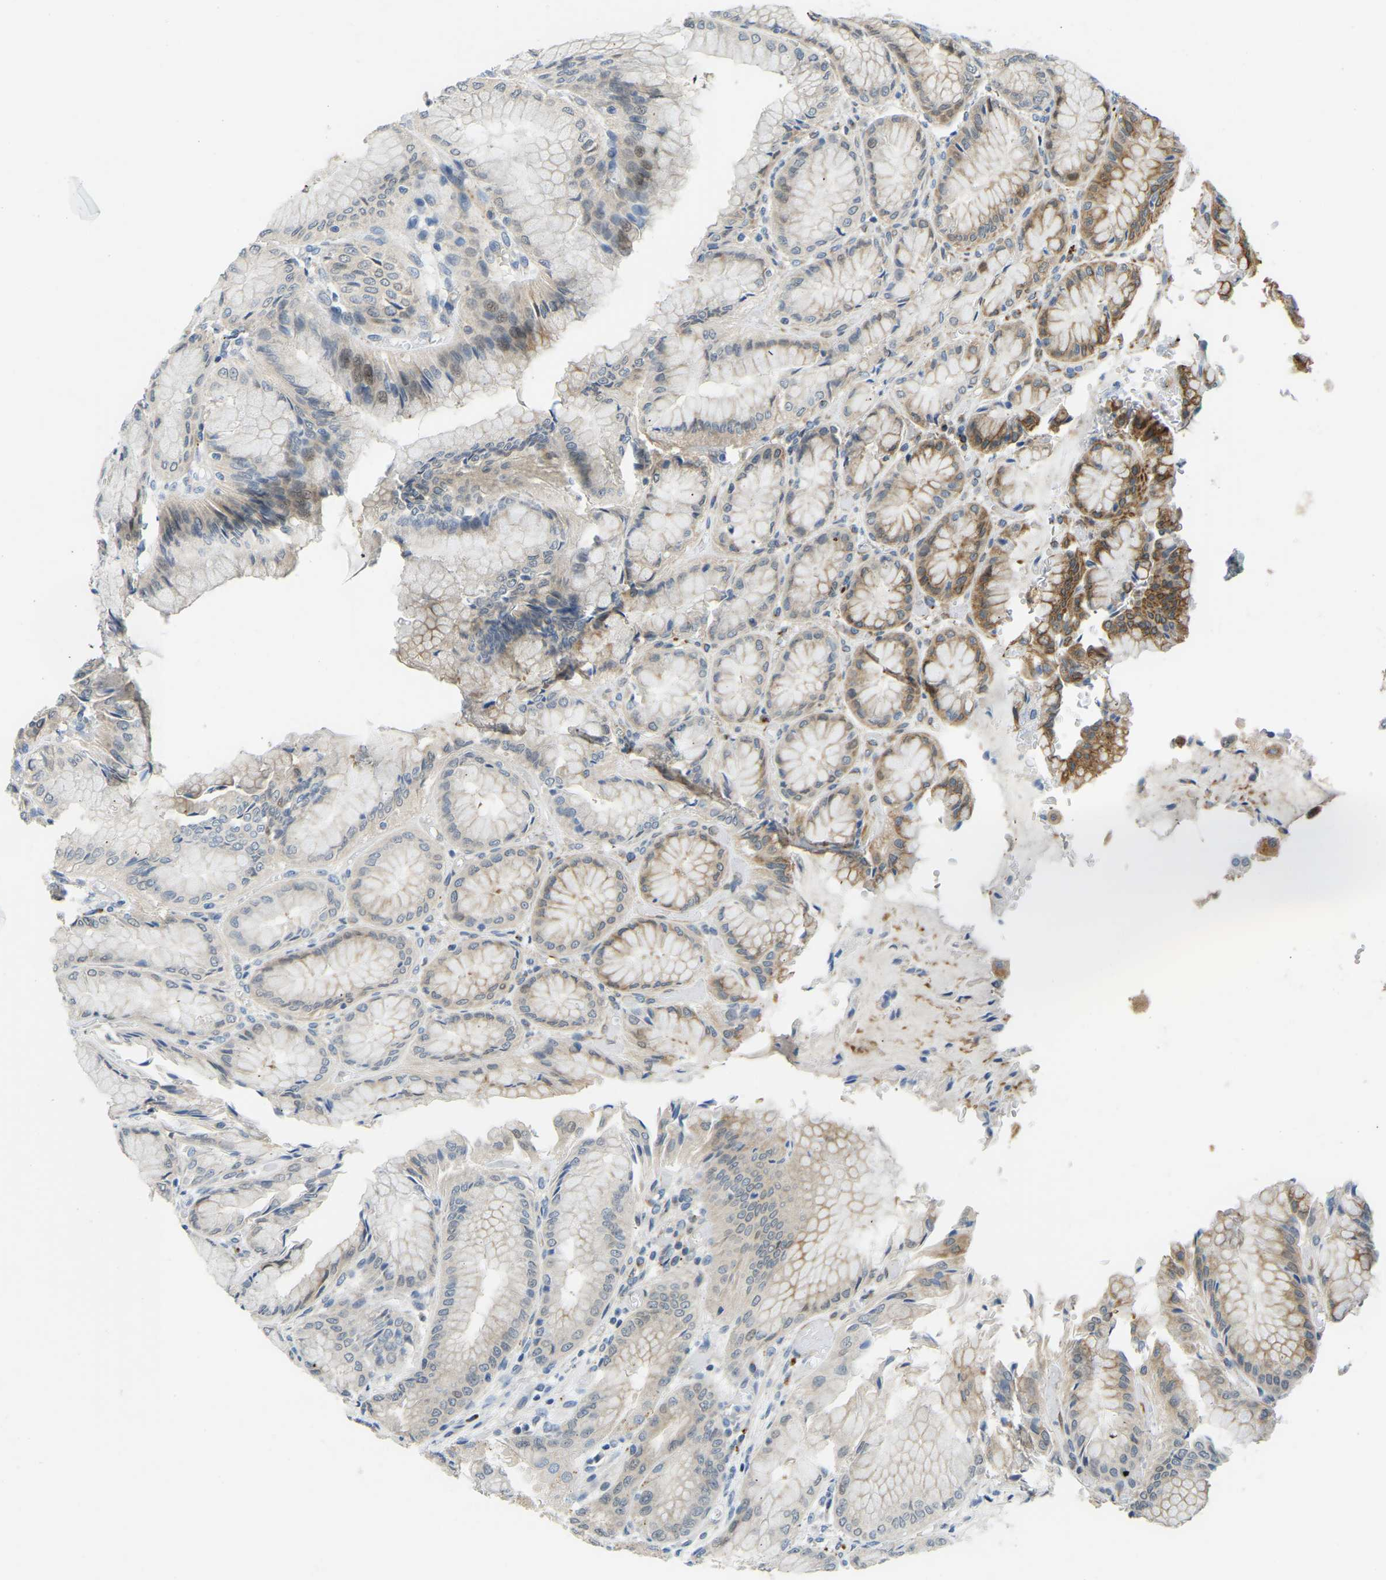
{"staining": {"intensity": "moderate", "quantity": "<25%", "location": "cytoplasmic/membranous"}, "tissue": "stomach", "cell_type": "Glandular cells", "image_type": "normal", "snomed": [{"axis": "morphology", "description": "Normal tissue, NOS"}, {"axis": "topography", "description": "Stomach, upper"}], "caption": "Normal stomach reveals moderate cytoplasmic/membranous positivity in about <25% of glandular cells.", "gene": "NME8", "patient": {"sex": "male", "age": 72}}